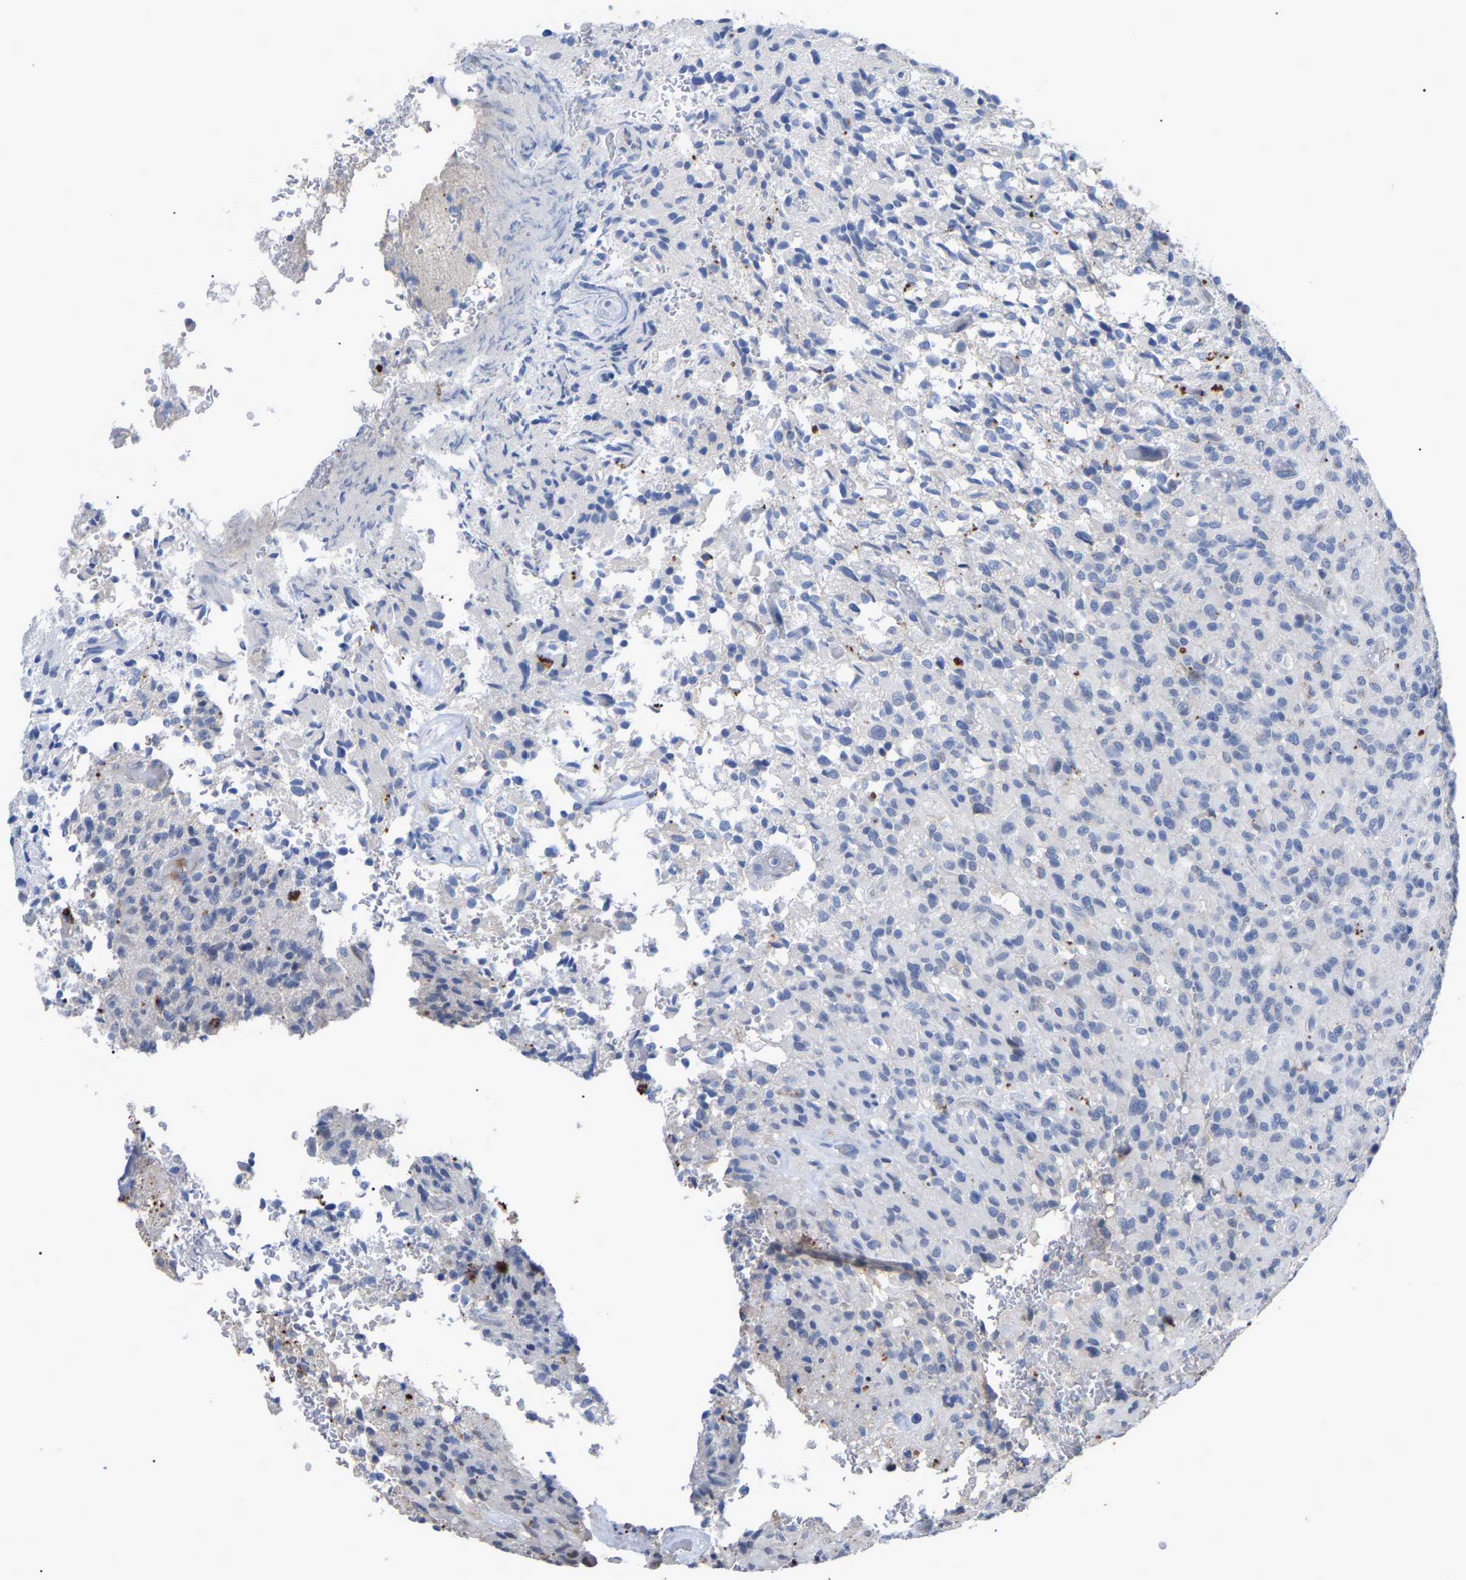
{"staining": {"intensity": "negative", "quantity": "none", "location": "none"}, "tissue": "glioma", "cell_type": "Tumor cells", "image_type": "cancer", "snomed": [{"axis": "morphology", "description": "Glioma, malignant, High grade"}, {"axis": "topography", "description": "Brain"}], "caption": "The histopathology image exhibits no staining of tumor cells in glioma. (Immunohistochemistry (ihc), brightfield microscopy, high magnification).", "gene": "SMPD2", "patient": {"sex": "male", "age": 71}}